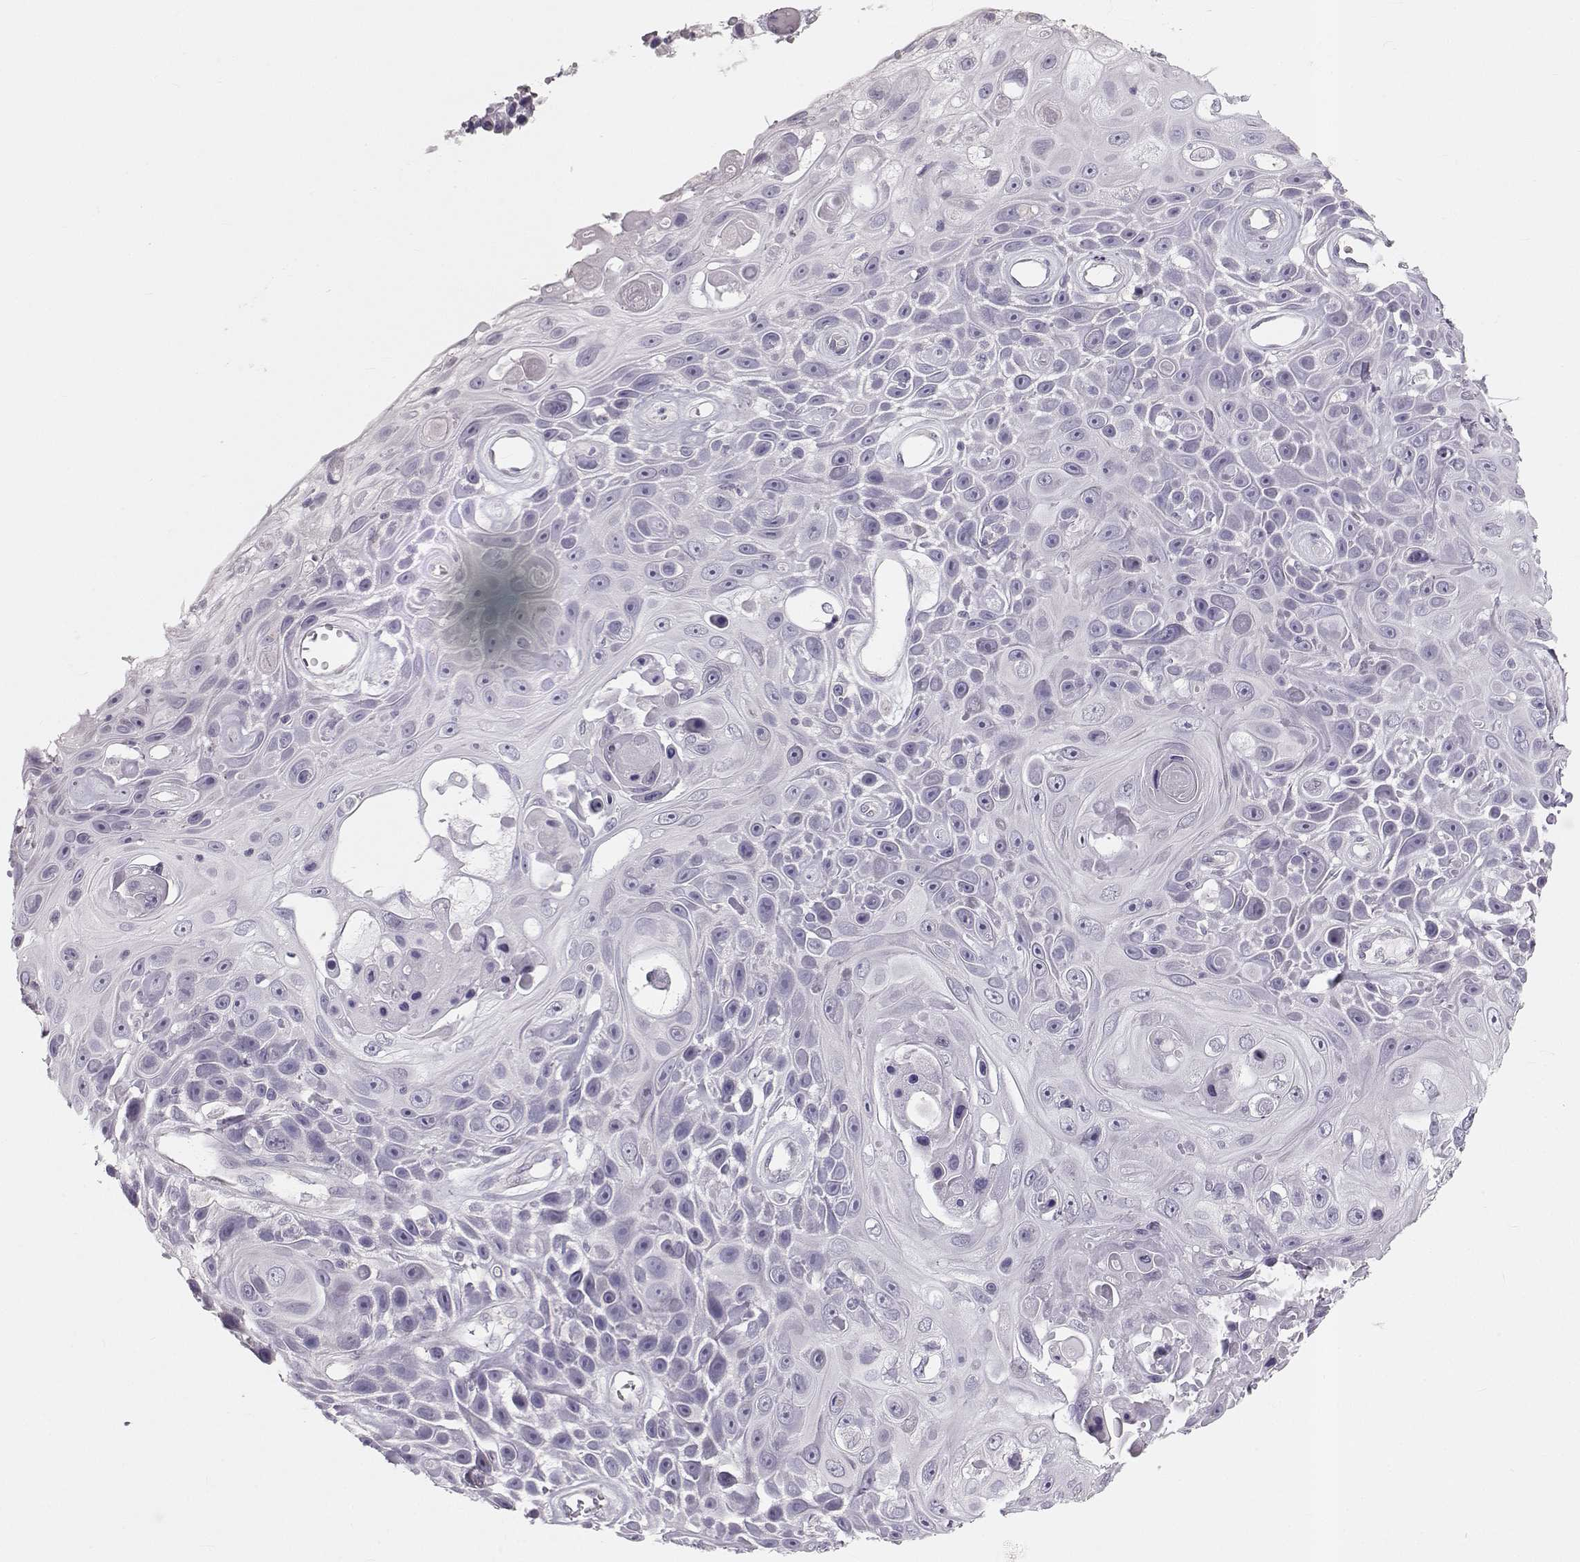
{"staining": {"intensity": "negative", "quantity": "none", "location": "none"}, "tissue": "skin cancer", "cell_type": "Tumor cells", "image_type": "cancer", "snomed": [{"axis": "morphology", "description": "Squamous cell carcinoma, NOS"}, {"axis": "topography", "description": "Skin"}], "caption": "An immunohistochemistry micrograph of skin cancer (squamous cell carcinoma) is shown. There is no staining in tumor cells of skin cancer (squamous cell carcinoma).", "gene": "OIP5", "patient": {"sex": "male", "age": 82}}